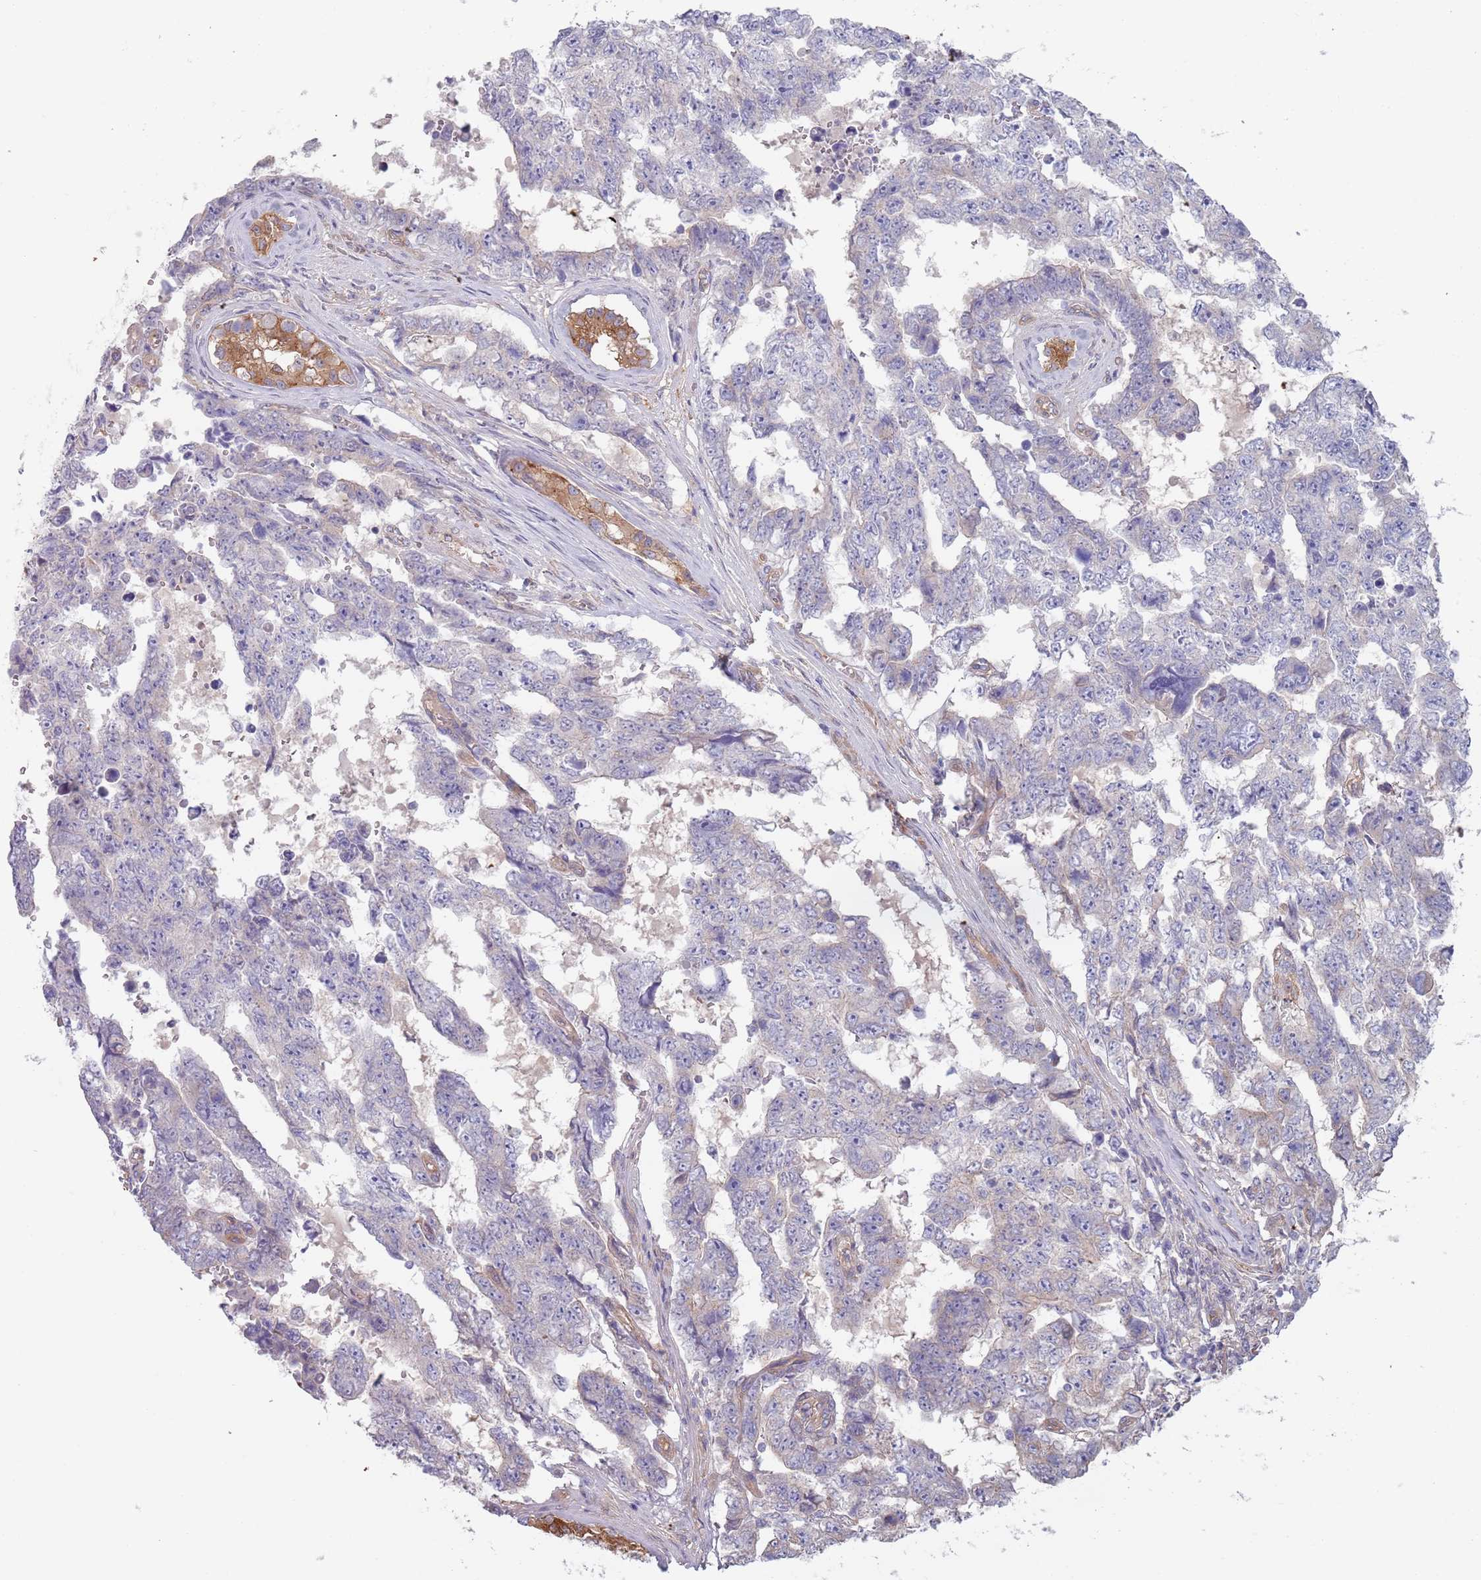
{"staining": {"intensity": "negative", "quantity": "none", "location": "none"}, "tissue": "testis cancer", "cell_type": "Tumor cells", "image_type": "cancer", "snomed": [{"axis": "morphology", "description": "Normal tissue, NOS"}, {"axis": "morphology", "description": "Carcinoma, Embryonal, NOS"}, {"axis": "topography", "description": "Testis"}, {"axis": "topography", "description": "Epididymis"}], "caption": "Immunohistochemical staining of testis cancer reveals no significant expression in tumor cells. Nuclei are stained in blue.", "gene": "APPL2", "patient": {"sex": "male", "age": 25}}